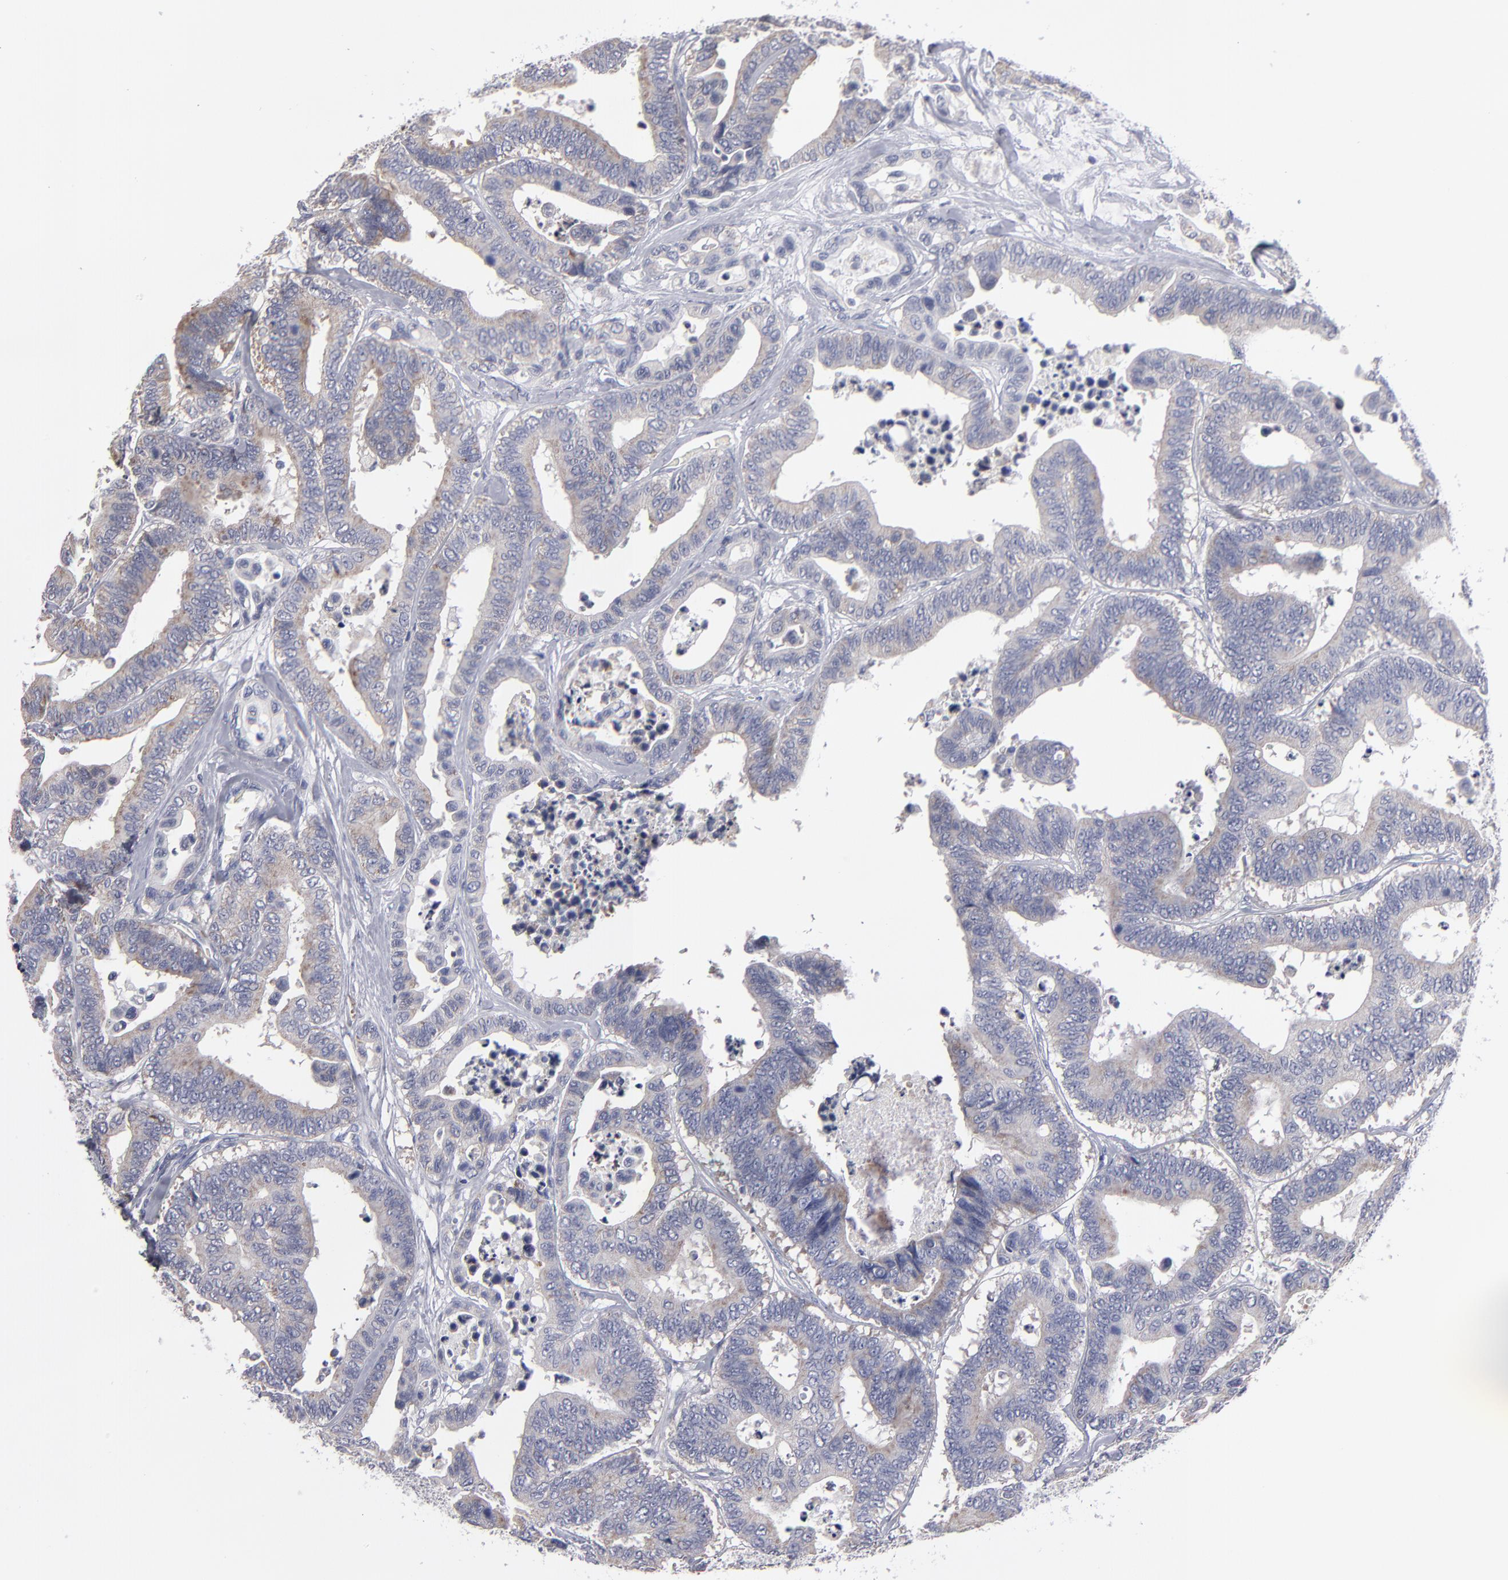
{"staining": {"intensity": "weak", "quantity": ">75%", "location": "cytoplasmic/membranous"}, "tissue": "colorectal cancer", "cell_type": "Tumor cells", "image_type": "cancer", "snomed": [{"axis": "morphology", "description": "Adenocarcinoma, NOS"}, {"axis": "topography", "description": "Colon"}], "caption": "A low amount of weak cytoplasmic/membranous expression is present in approximately >75% of tumor cells in colorectal cancer tissue.", "gene": "CCDC80", "patient": {"sex": "male", "age": 82}}